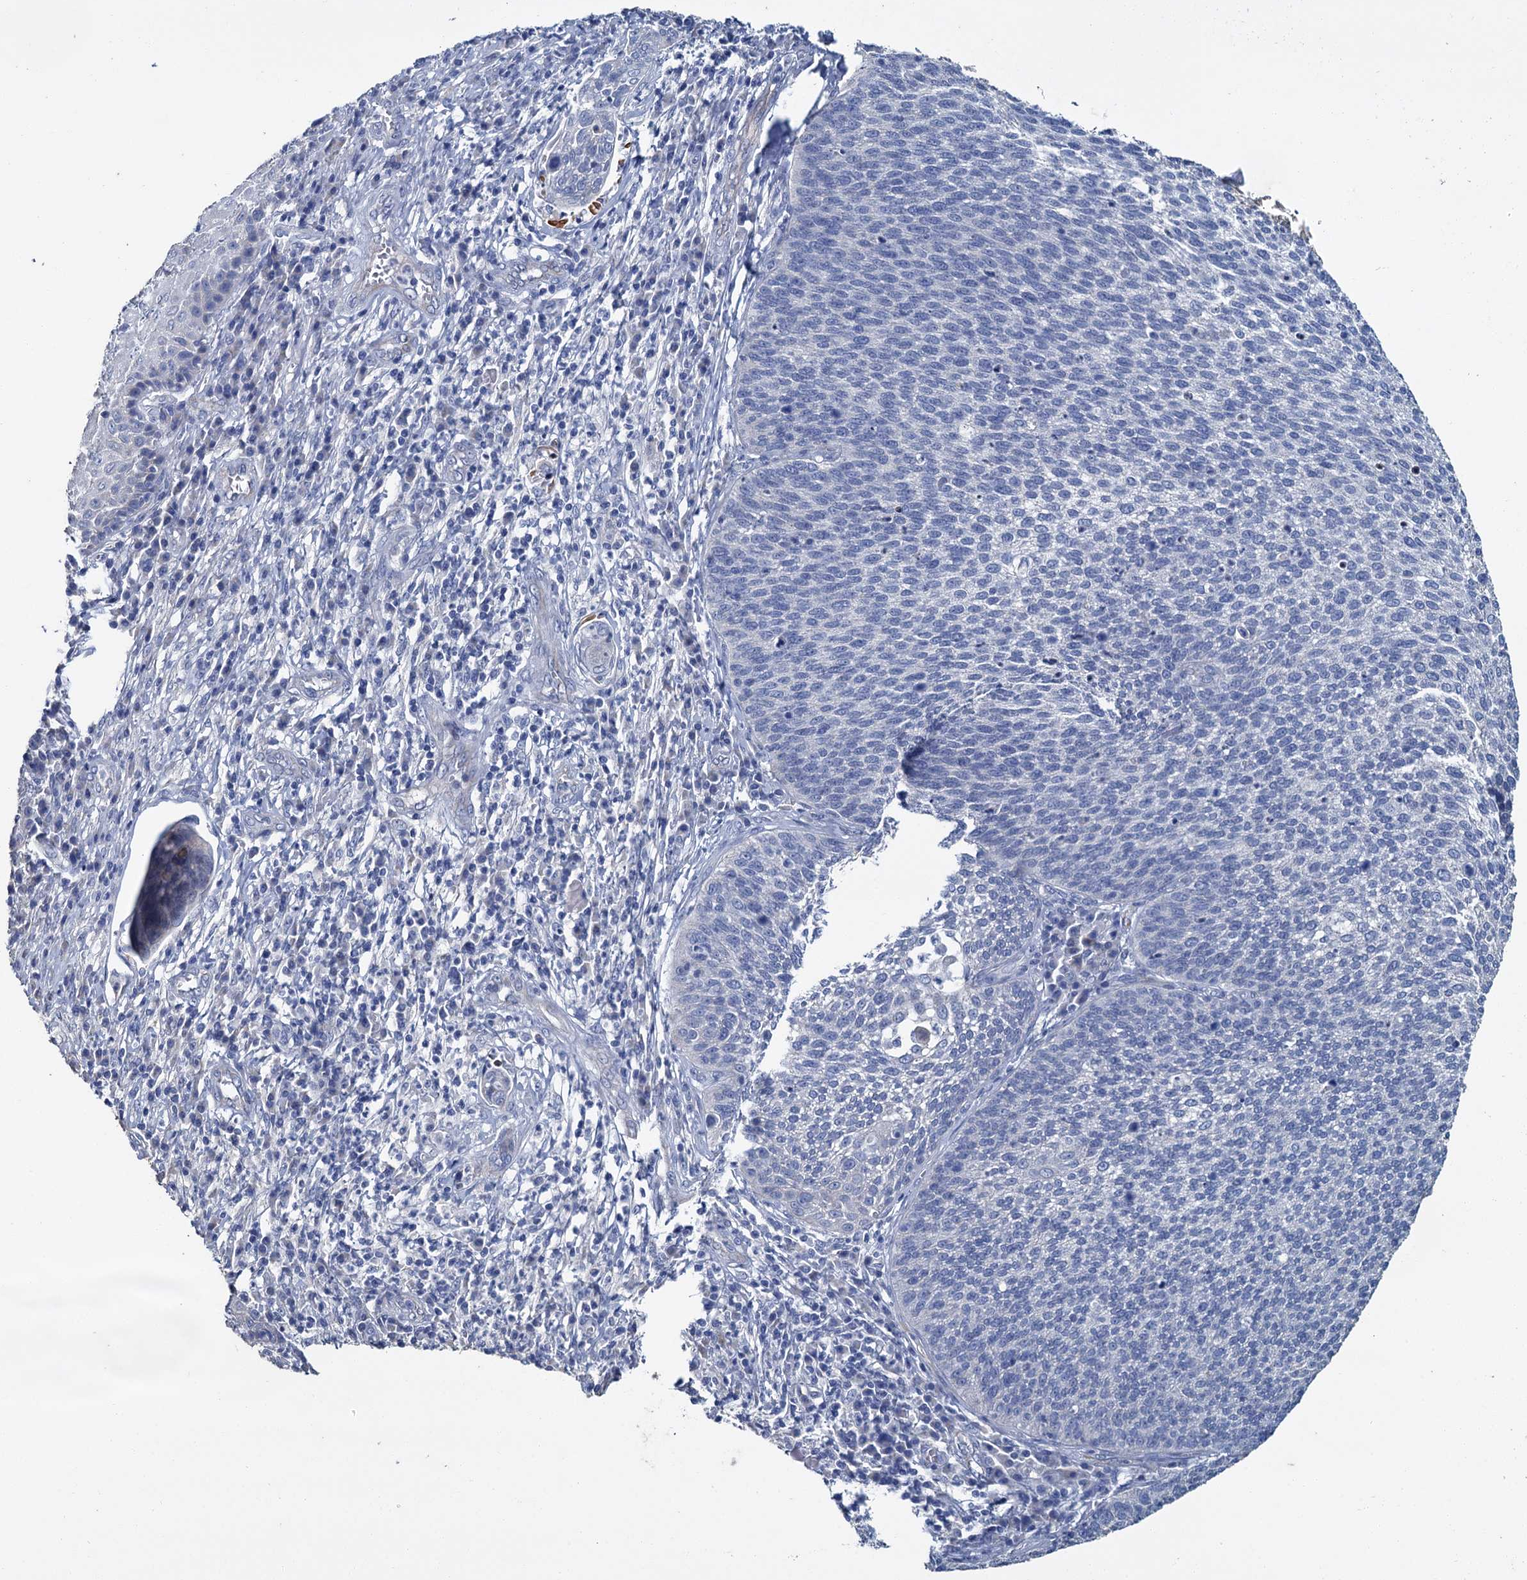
{"staining": {"intensity": "negative", "quantity": "none", "location": "none"}, "tissue": "cervical cancer", "cell_type": "Tumor cells", "image_type": "cancer", "snomed": [{"axis": "morphology", "description": "Squamous cell carcinoma, NOS"}, {"axis": "topography", "description": "Cervix"}], "caption": "Protein analysis of cervical squamous cell carcinoma exhibits no significant positivity in tumor cells. Nuclei are stained in blue.", "gene": "SNCB", "patient": {"sex": "female", "age": 34}}